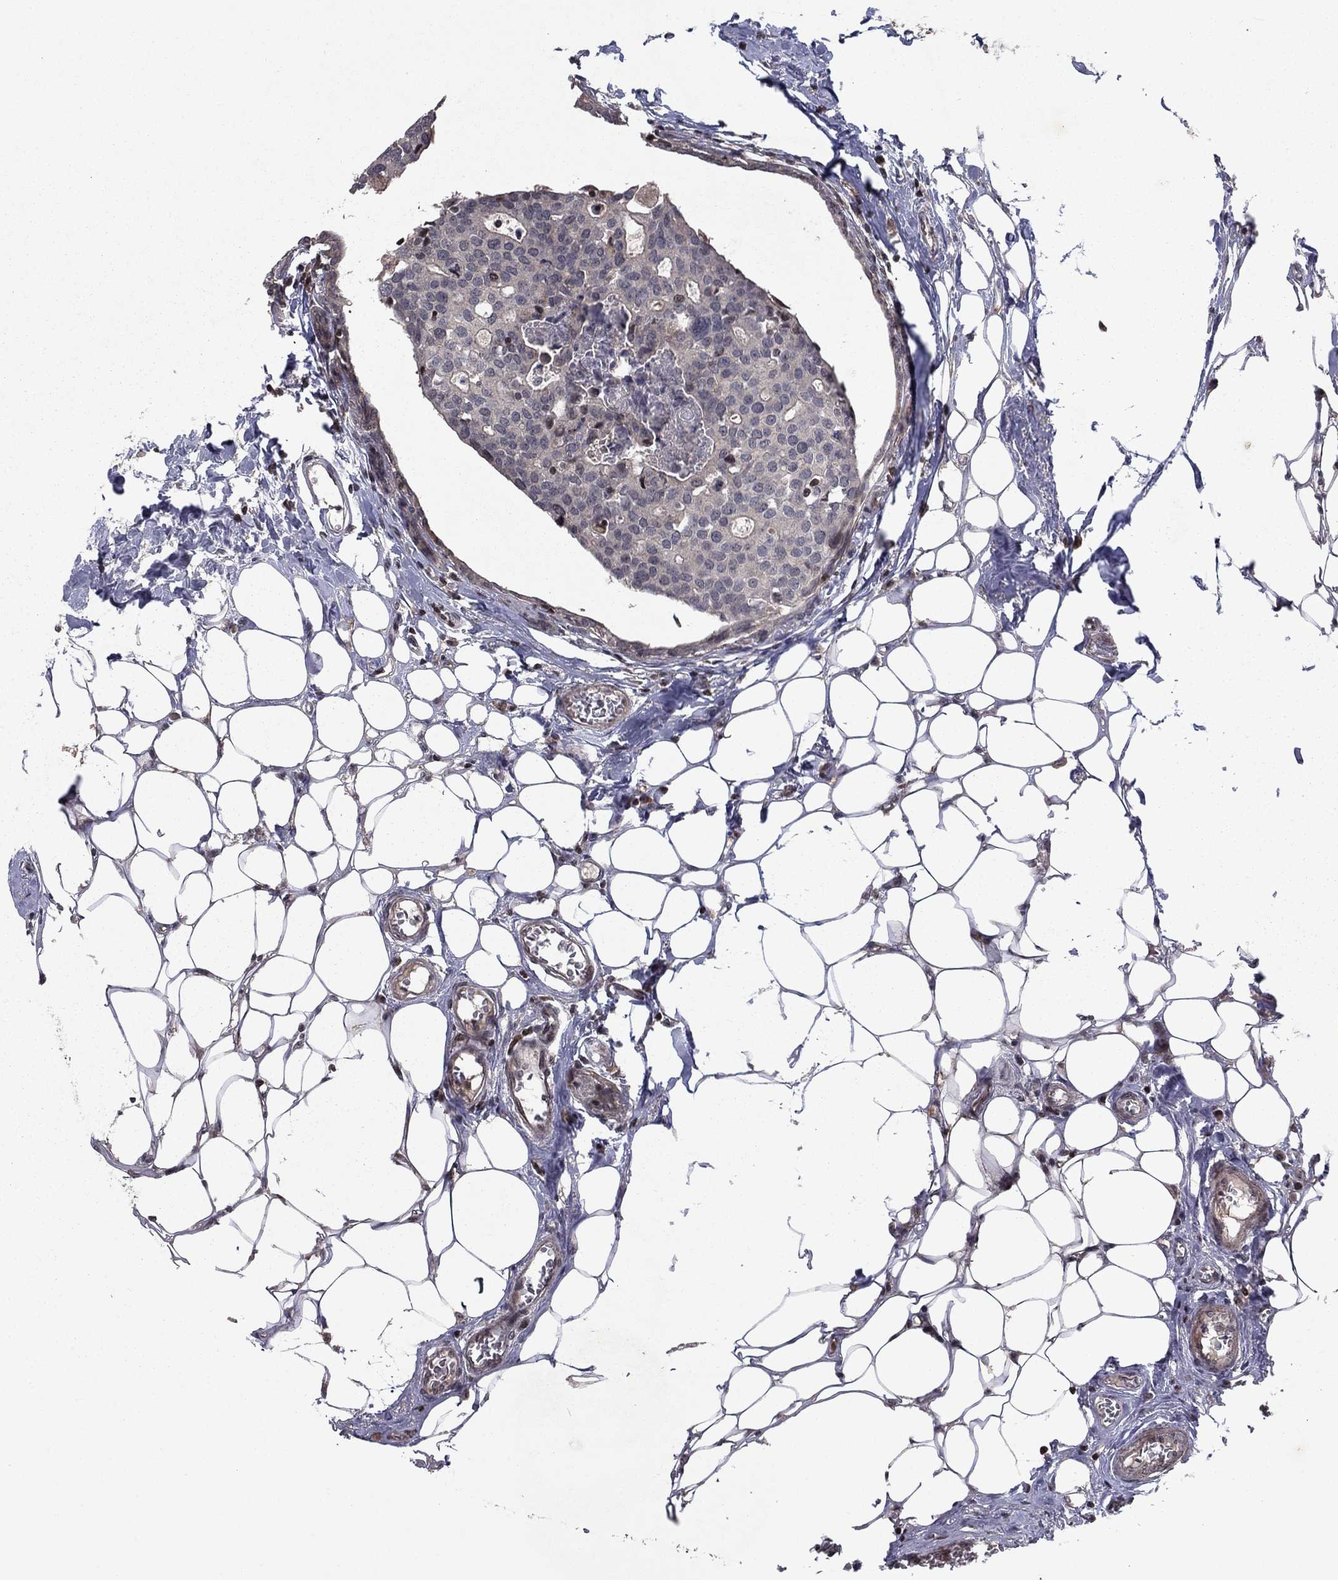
{"staining": {"intensity": "negative", "quantity": "none", "location": "none"}, "tissue": "breast cancer", "cell_type": "Tumor cells", "image_type": "cancer", "snomed": [{"axis": "morphology", "description": "Duct carcinoma"}, {"axis": "topography", "description": "Breast"}], "caption": "IHC histopathology image of neoplastic tissue: breast cancer (invasive ductal carcinoma) stained with DAB (3,3'-diaminobenzidine) displays no significant protein positivity in tumor cells.", "gene": "SORBS1", "patient": {"sex": "female", "age": 83}}